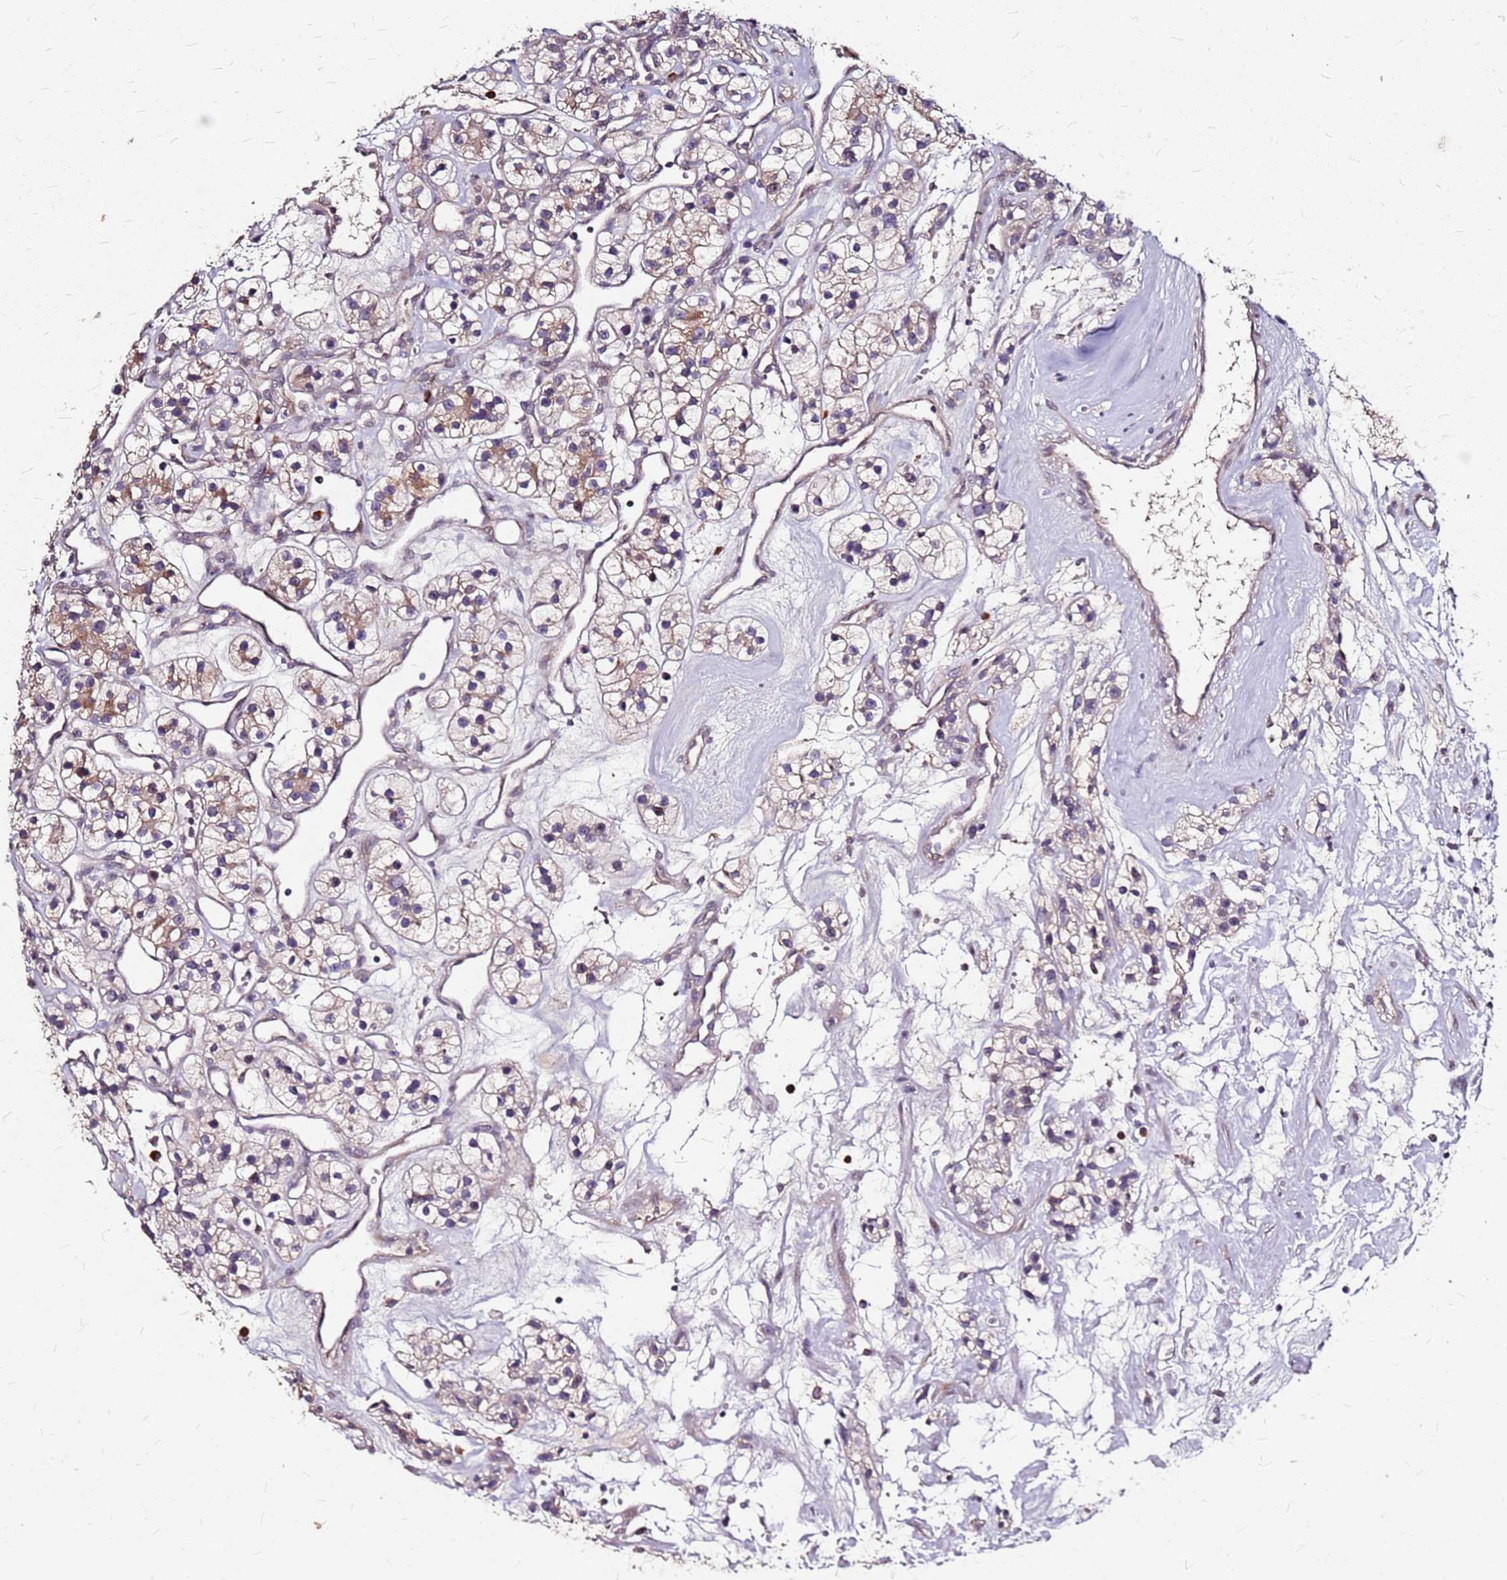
{"staining": {"intensity": "moderate", "quantity": "25%-75%", "location": "cytoplasmic/membranous"}, "tissue": "renal cancer", "cell_type": "Tumor cells", "image_type": "cancer", "snomed": [{"axis": "morphology", "description": "Adenocarcinoma, NOS"}, {"axis": "topography", "description": "Kidney"}], "caption": "Renal cancer (adenocarcinoma) stained for a protein (brown) displays moderate cytoplasmic/membranous positive positivity in approximately 25%-75% of tumor cells.", "gene": "DCDC2C", "patient": {"sex": "female", "age": 57}}